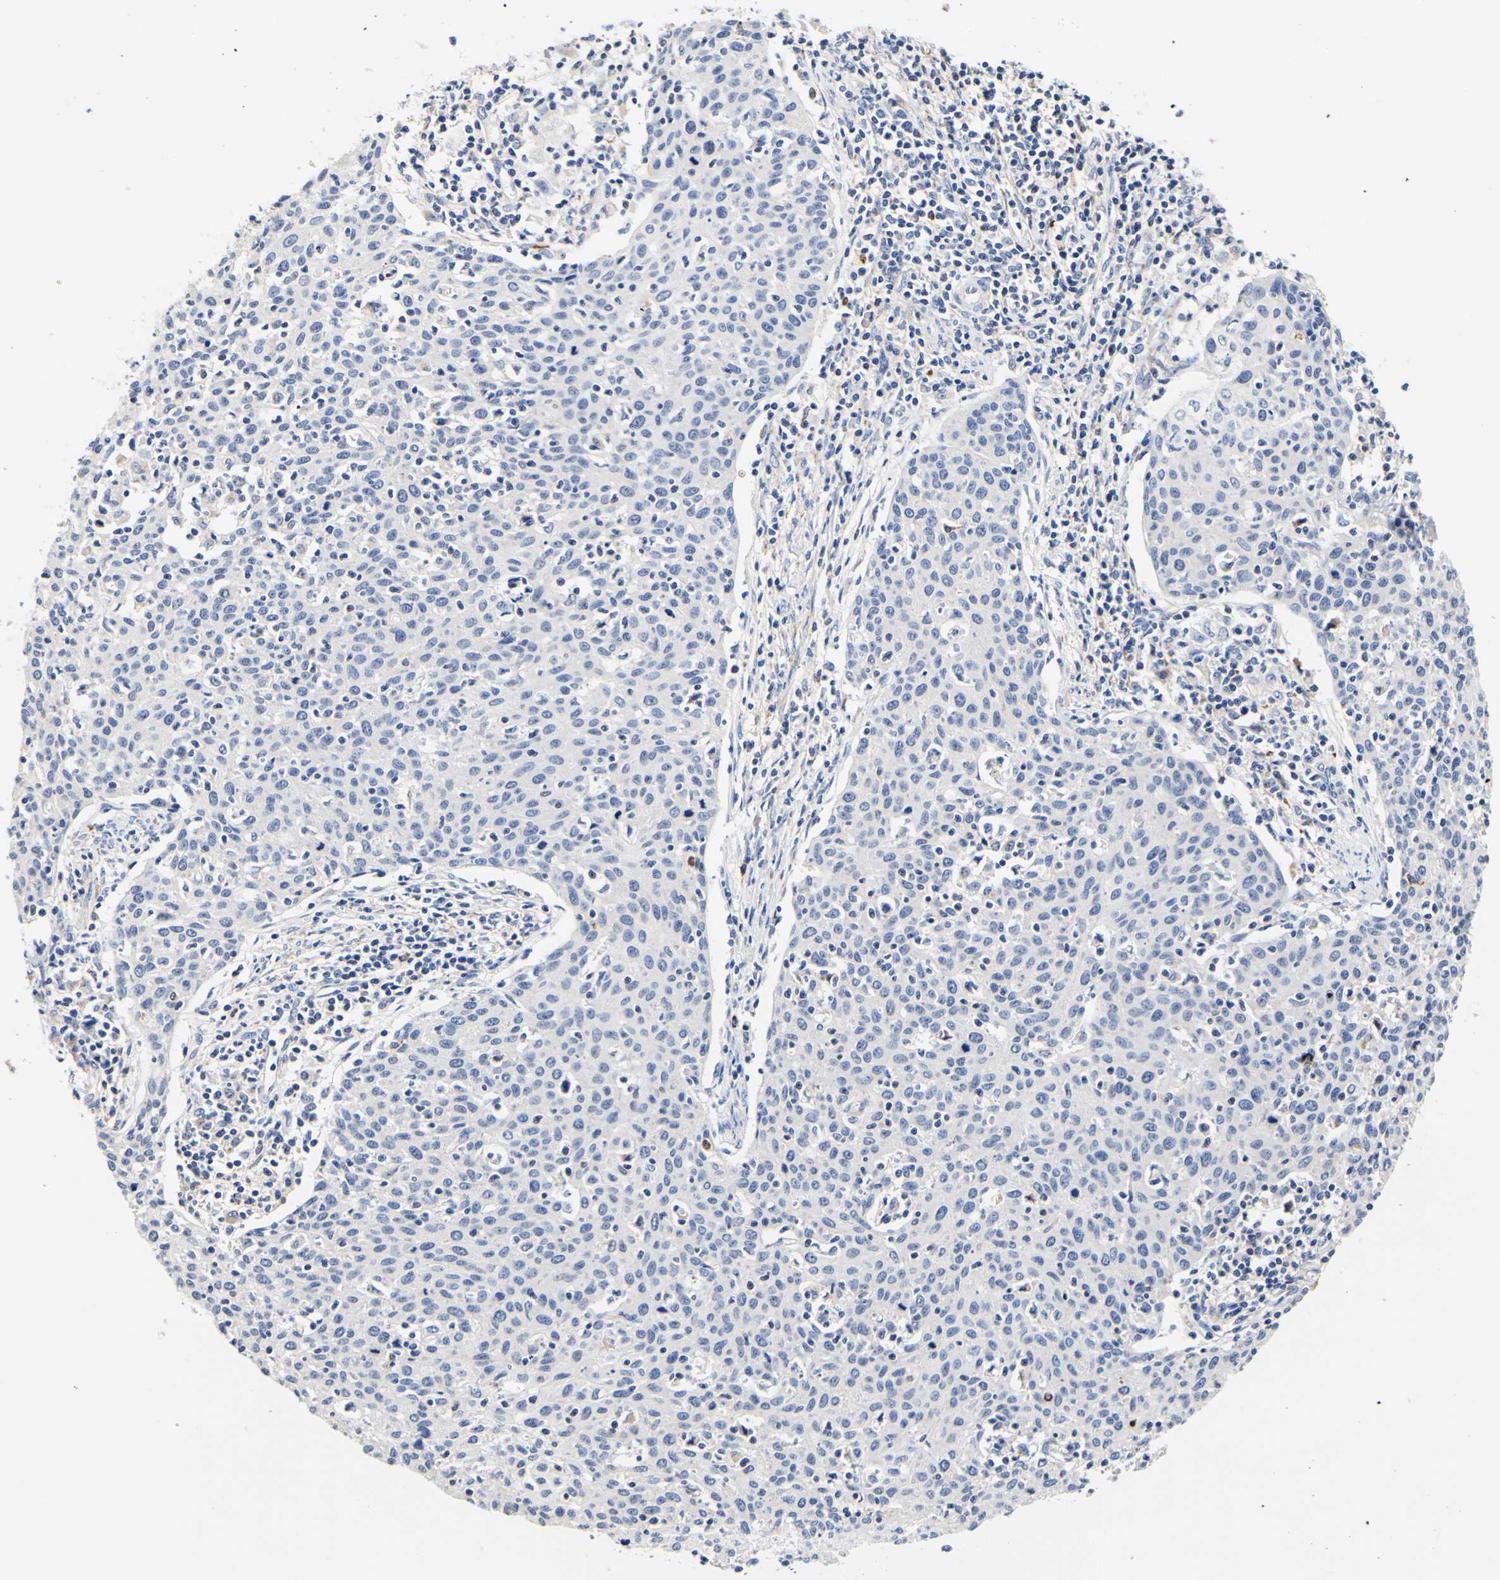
{"staining": {"intensity": "negative", "quantity": "none", "location": "none"}, "tissue": "cervical cancer", "cell_type": "Tumor cells", "image_type": "cancer", "snomed": [{"axis": "morphology", "description": "Squamous cell carcinoma, NOS"}, {"axis": "topography", "description": "Cervix"}], "caption": "An immunohistochemistry micrograph of cervical cancer (squamous cell carcinoma) is shown. There is no staining in tumor cells of cervical cancer (squamous cell carcinoma).", "gene": "CAMK4", "patient": {"sex": "female", "age": 38}}